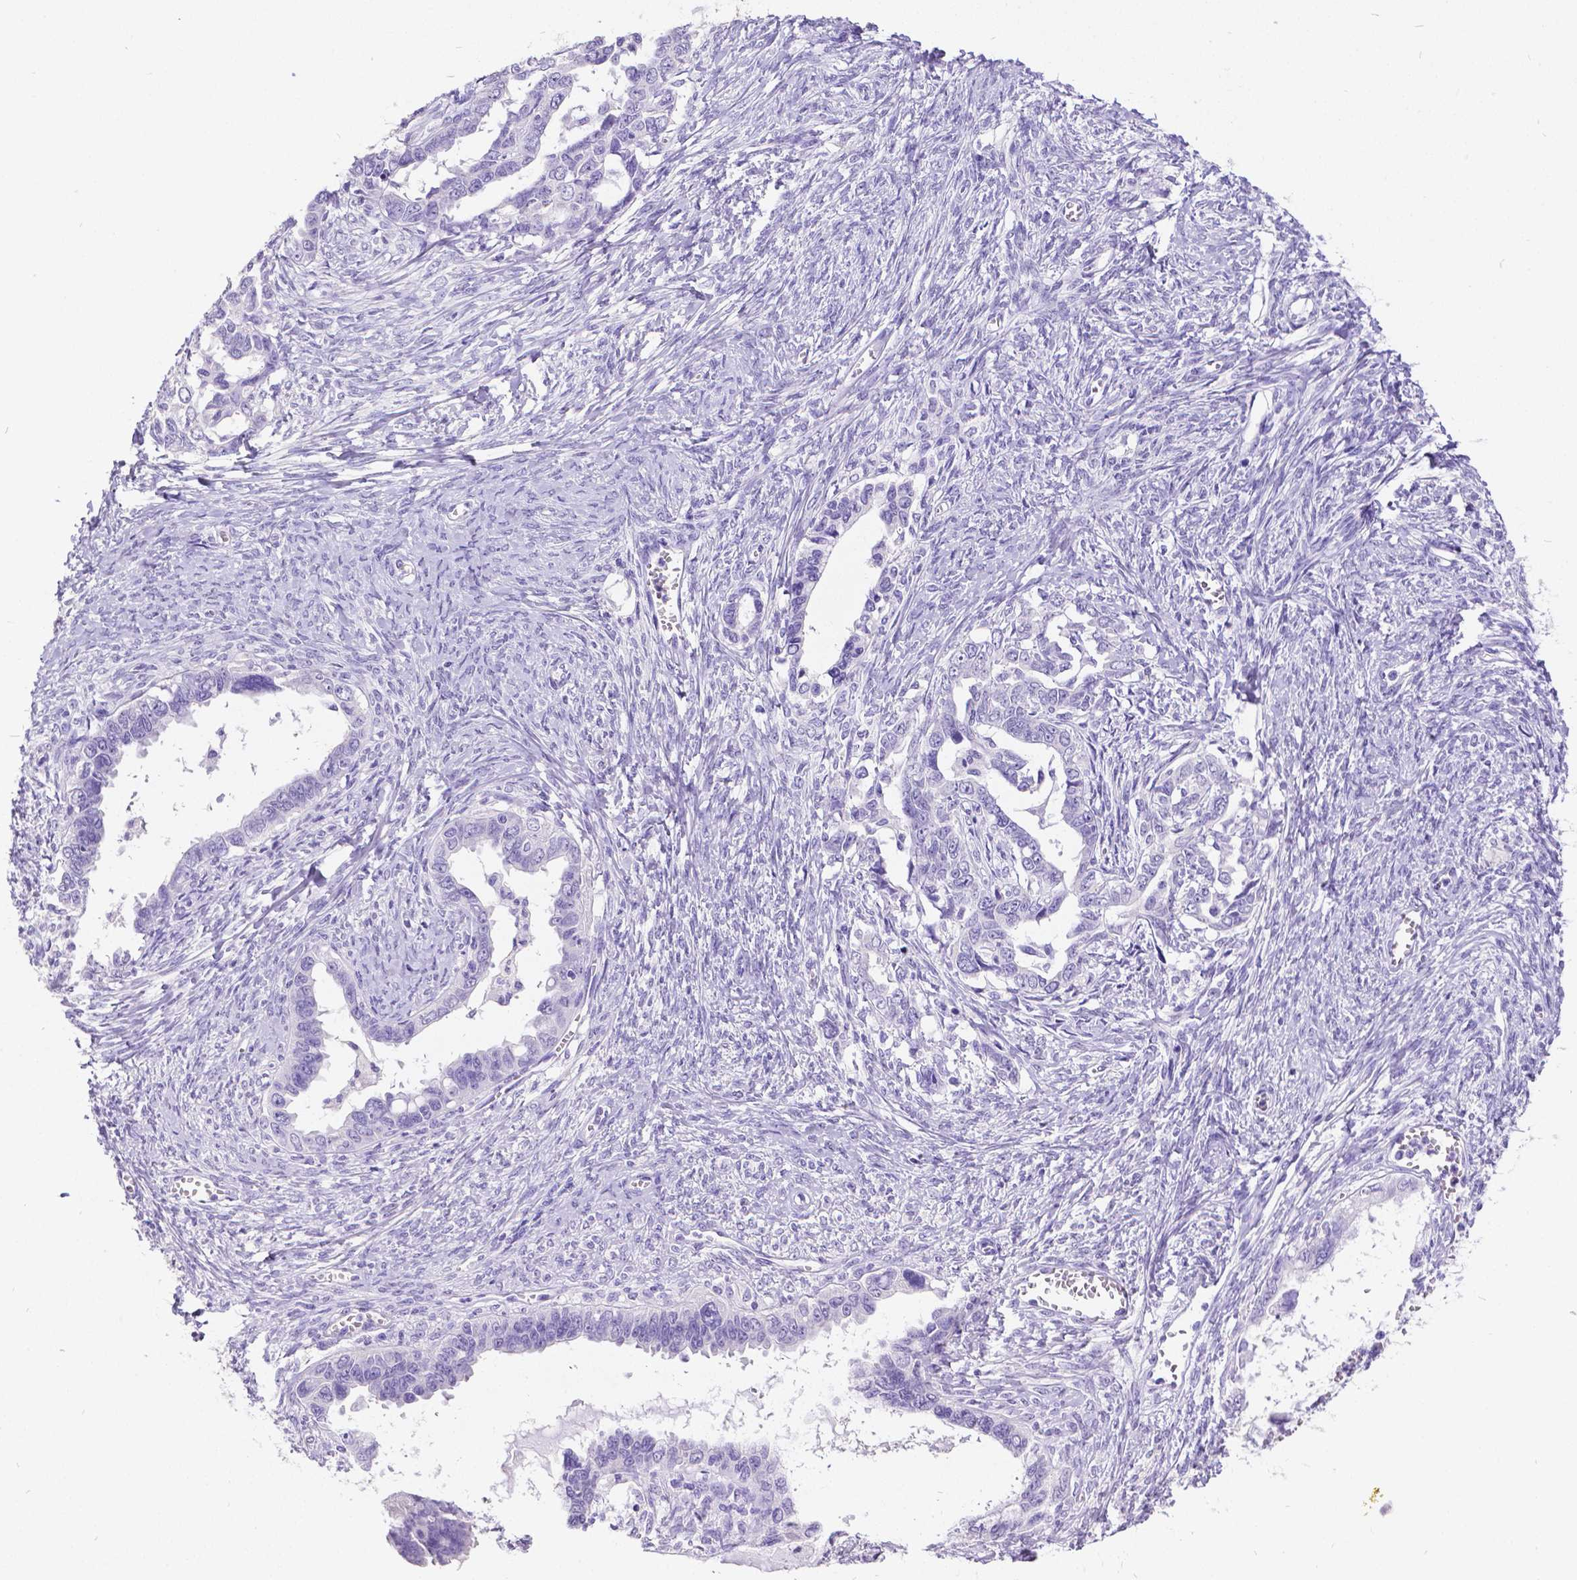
{"staining": {"intensity": "negative", "quantity": "none", "location": "none"}, "tissue": "ovarian cancer", "cell_type": "Tumor cells", "image_type": "cancer", "snomed": [{"axis": "morphology", "description": "Cystadenocarcinoma, serous, NOS"}, {"axis": "topography", "description": "Ovary"}], "caption": "A high-resolution photomicrograph shows immunohistochemistry (IHC) staining of serous cystadenocarcinoma (ovarian), which demonstrates no significant positivity in tumor cells. (Brightfield microscopy of DAB immunohistochemistry (IHC) at high magnification).", "gene": "SATB2", "patient": {"sex": "female", "age": 69}}